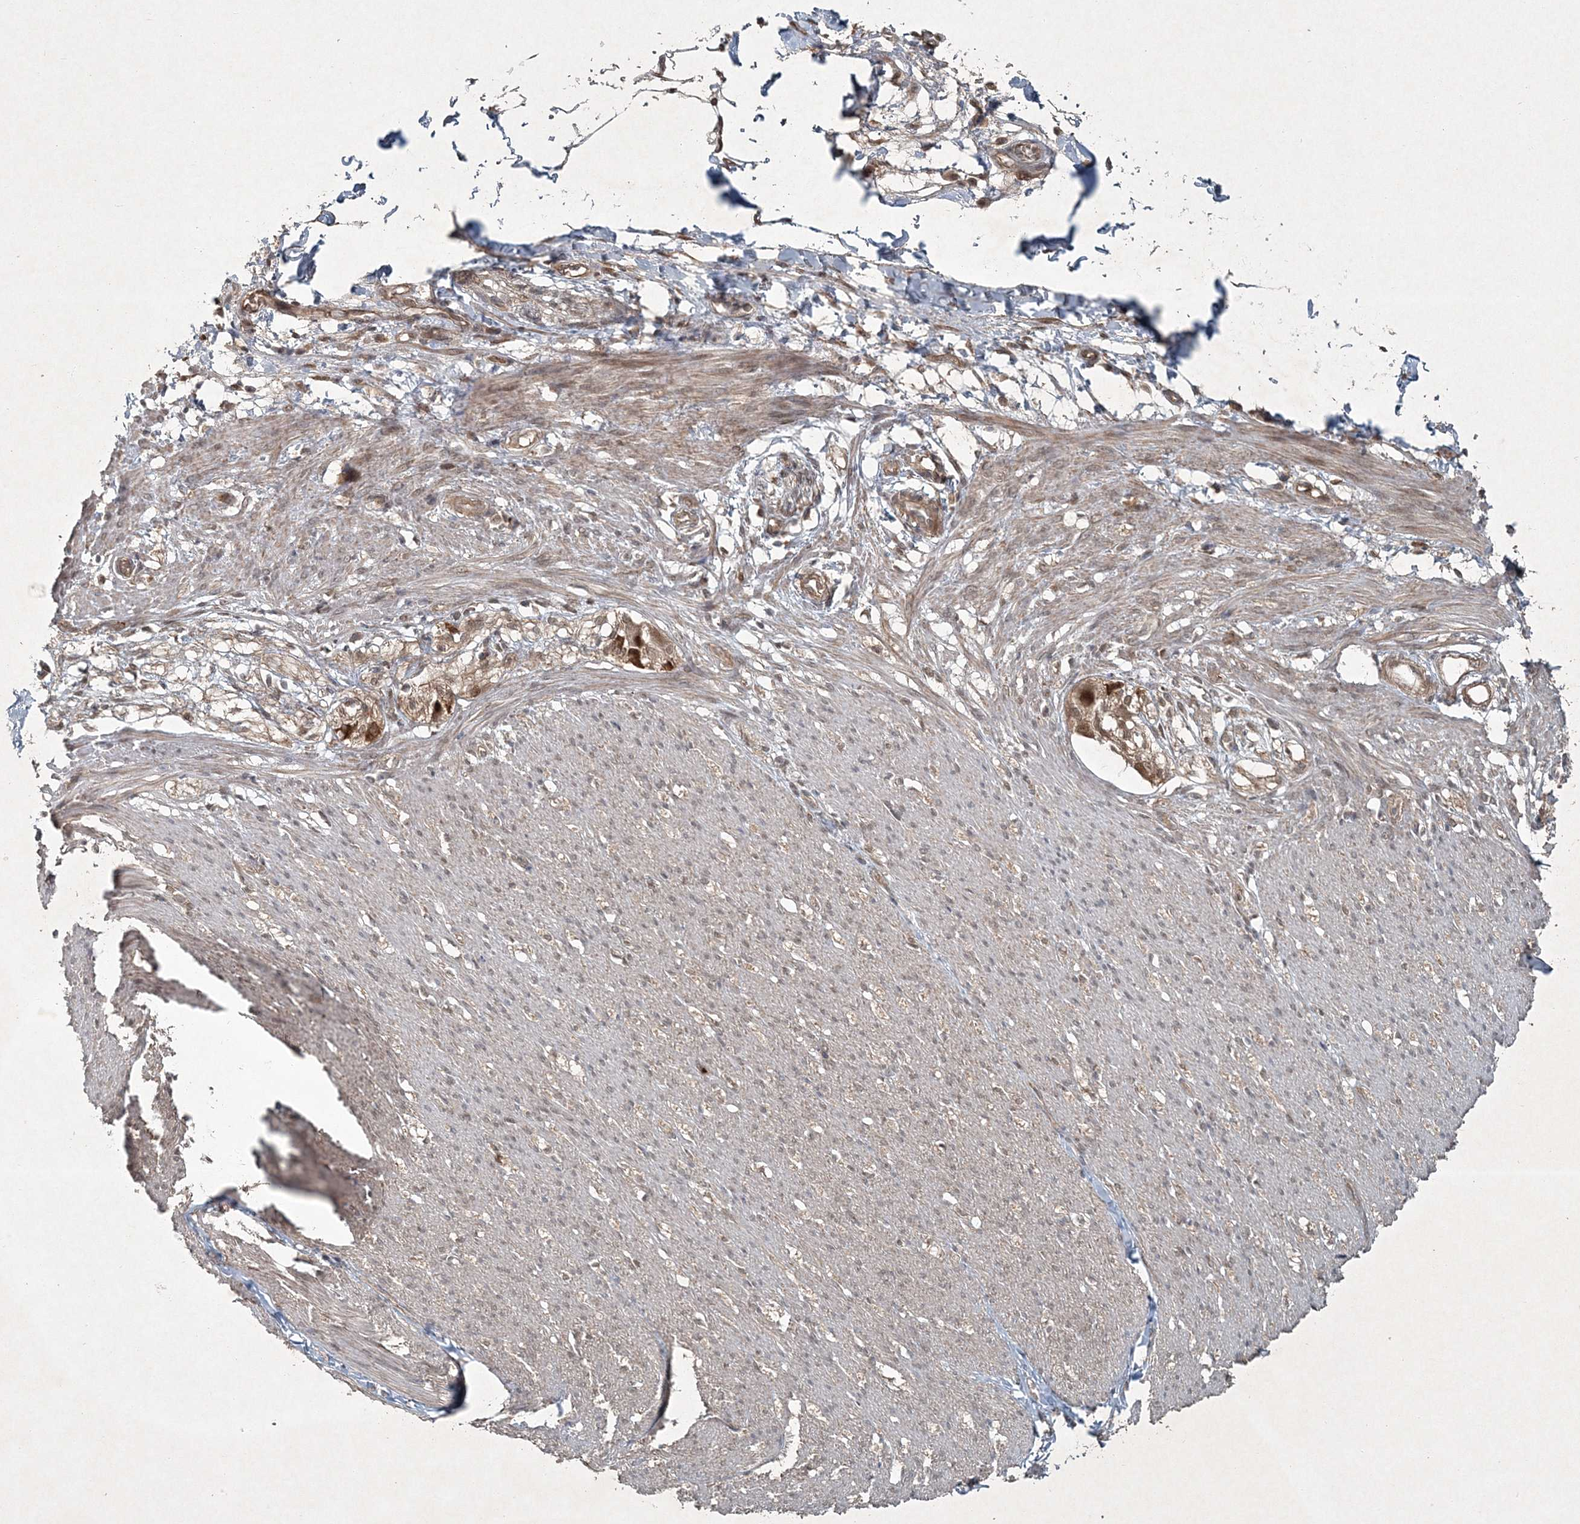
{"staining": {"intensity": "weak", "quantity": "25%-75%", "location": "cytoplasmic/membranous"}, "tissue": "smooth muscle", "cell_type": "Smooth muscle cells", "image_type": "normal", "snomed": [{"axis": "morphology", "description": "Normal tissue, NOS"}, {"axis": "morphology", "description": "Adenocarcinoma, NOS"}, {"axis": "topography", "description": "Smooth muscle"}, {"axis": "topography", "description": "Colon"}], "caption": "High-power microscopy captured an immunohistochemistry (IHC) photomicrograph of normal smooth muscle, revealing weak cytoplasmic/membranous staining in approximately 25%-75% of smooth muscle cells.", "gene": "FBXL17", "patient": {"sex": "male", "age": 14}}